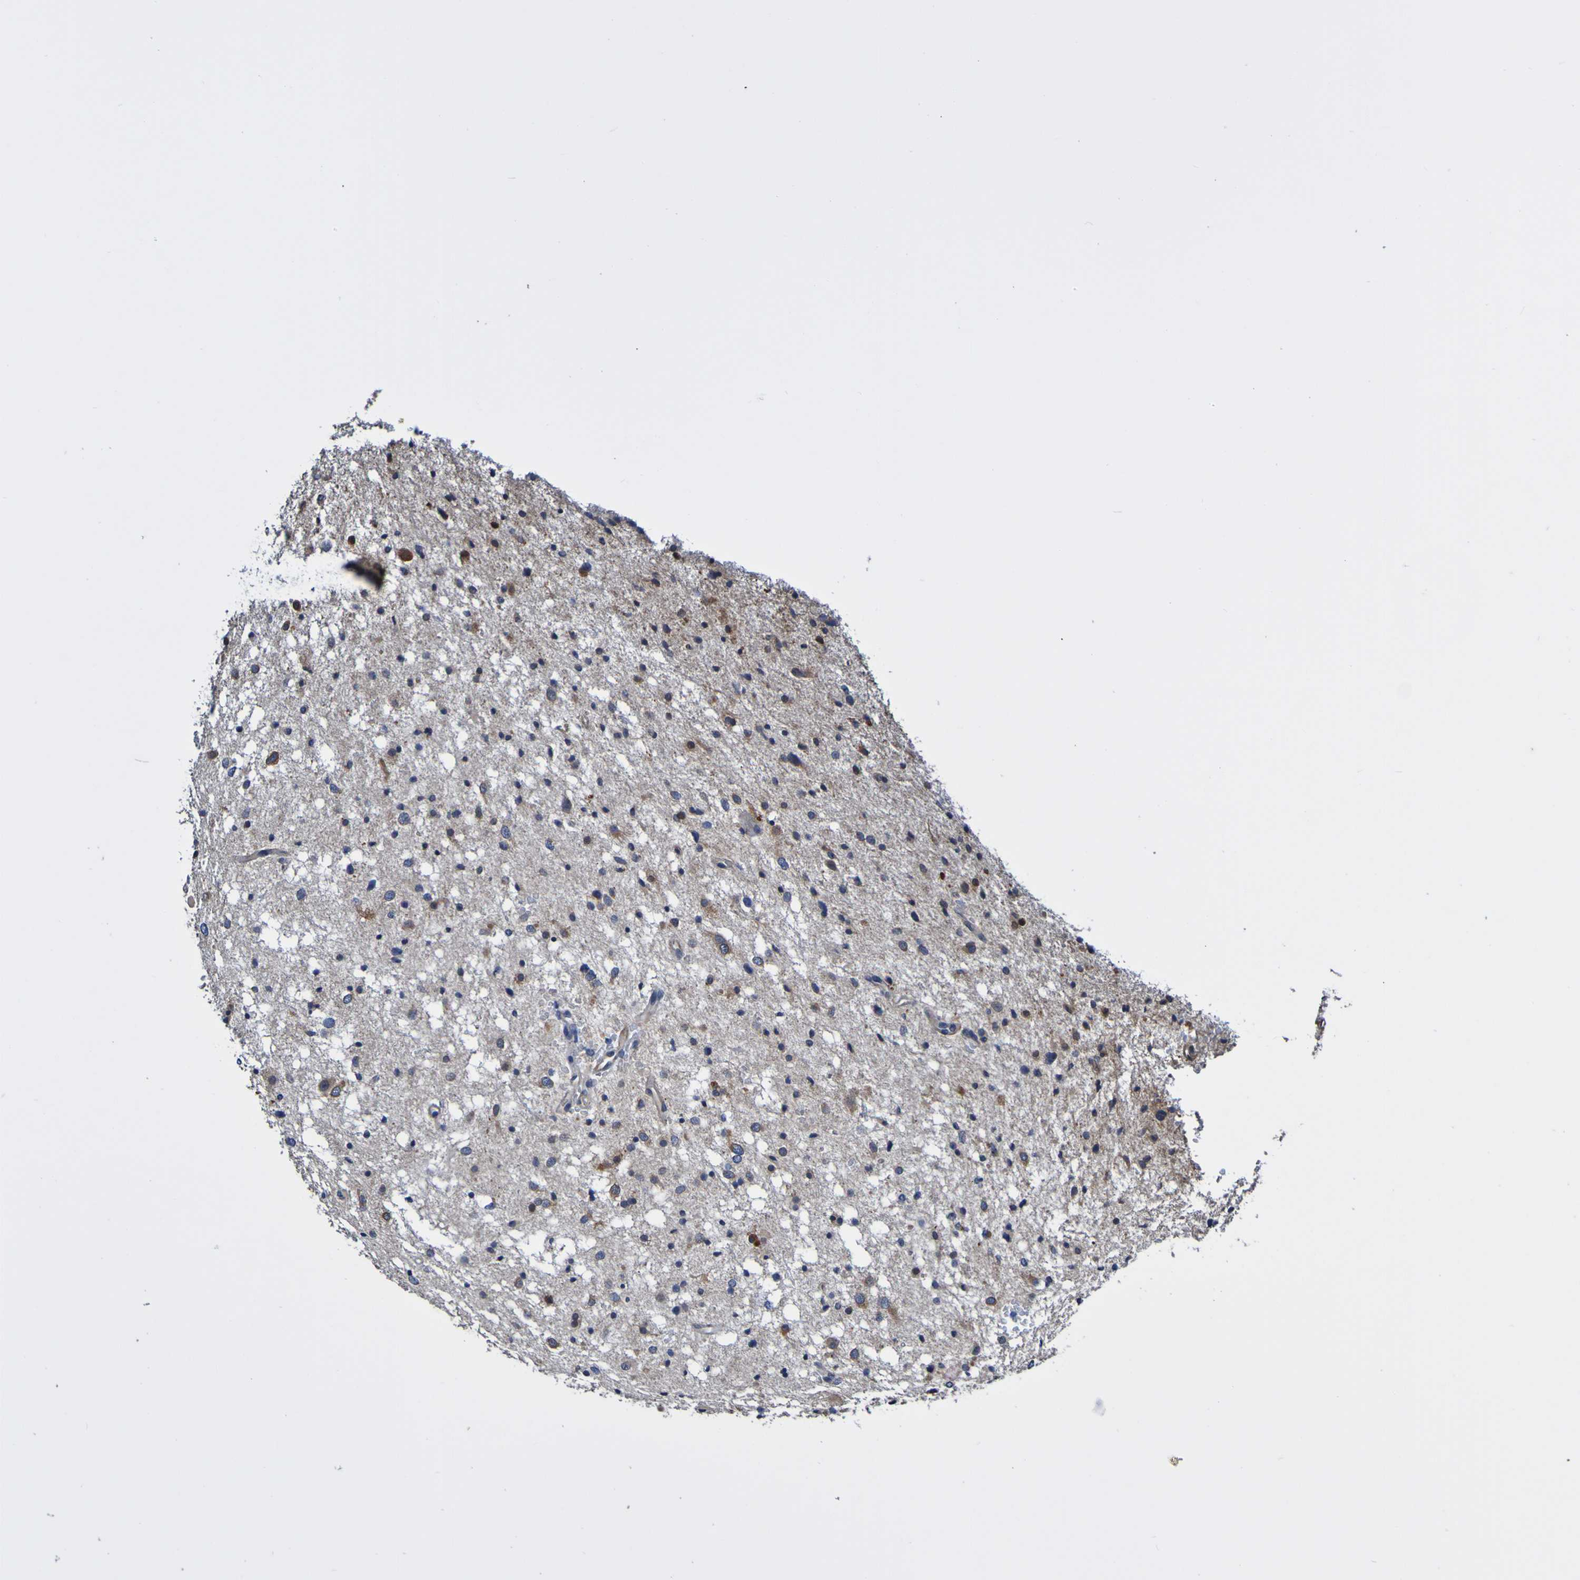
{"staining": {"intensity": "moderate", "quantity": "<25%", "location": "cytoplasmic/membranous"}, "tissue": "glioma", "cell_type": "Tumor cells", "image_type": "cancer", "snomed": [{"axis": "morphology", "description": "Glioma, malignant, Low grade"}, {"axis": "topography", "description": "Brain"}], "caption": "A micrograph of human glioma stained for a protein demonstrates moderate cytoplasmic/membranous brown staining in tumor cells.", "gene": "METAP2", "patient": {"sex": "female", "age": 37}}